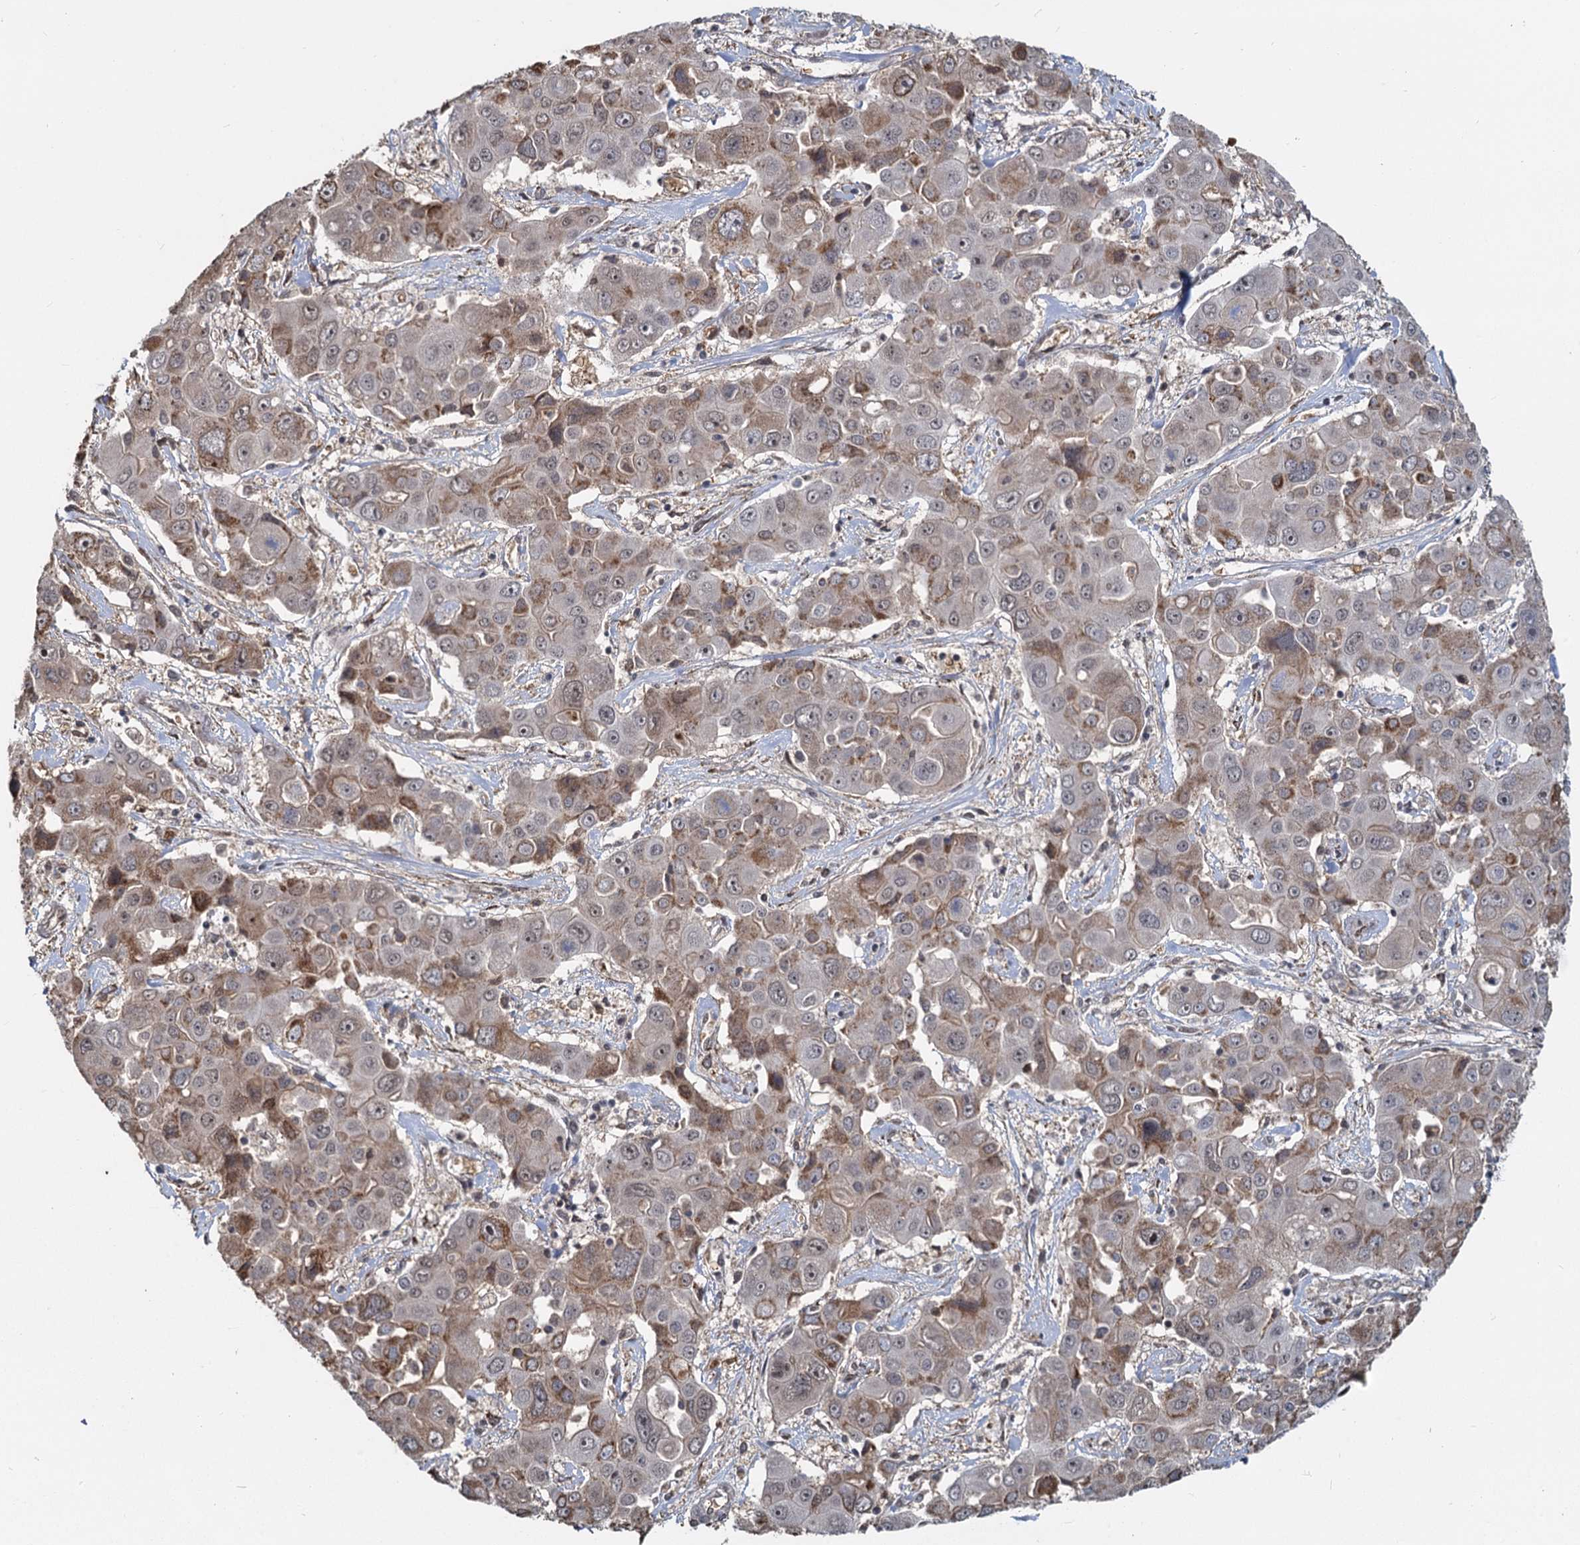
{"staining": {"intensity": "moderate", "quantity": "25%-75%", "location": "cytoplasmic/membranous"}, "tissue": "liver cancer", "cell_type": "Tumor cells", "image_type": "cancer", "snomed": [{"axis": "morphology", "description": "Cholangiocarcinoma"}, {"axis": "topography", "description": "Liver"}], "caption": "Human cholangiocarcinoma (liver) stained with a protein marker shows moderate staining in tumor cells.", "gene": "FANCI", "patient": {"sex": "male", "age": 67}}